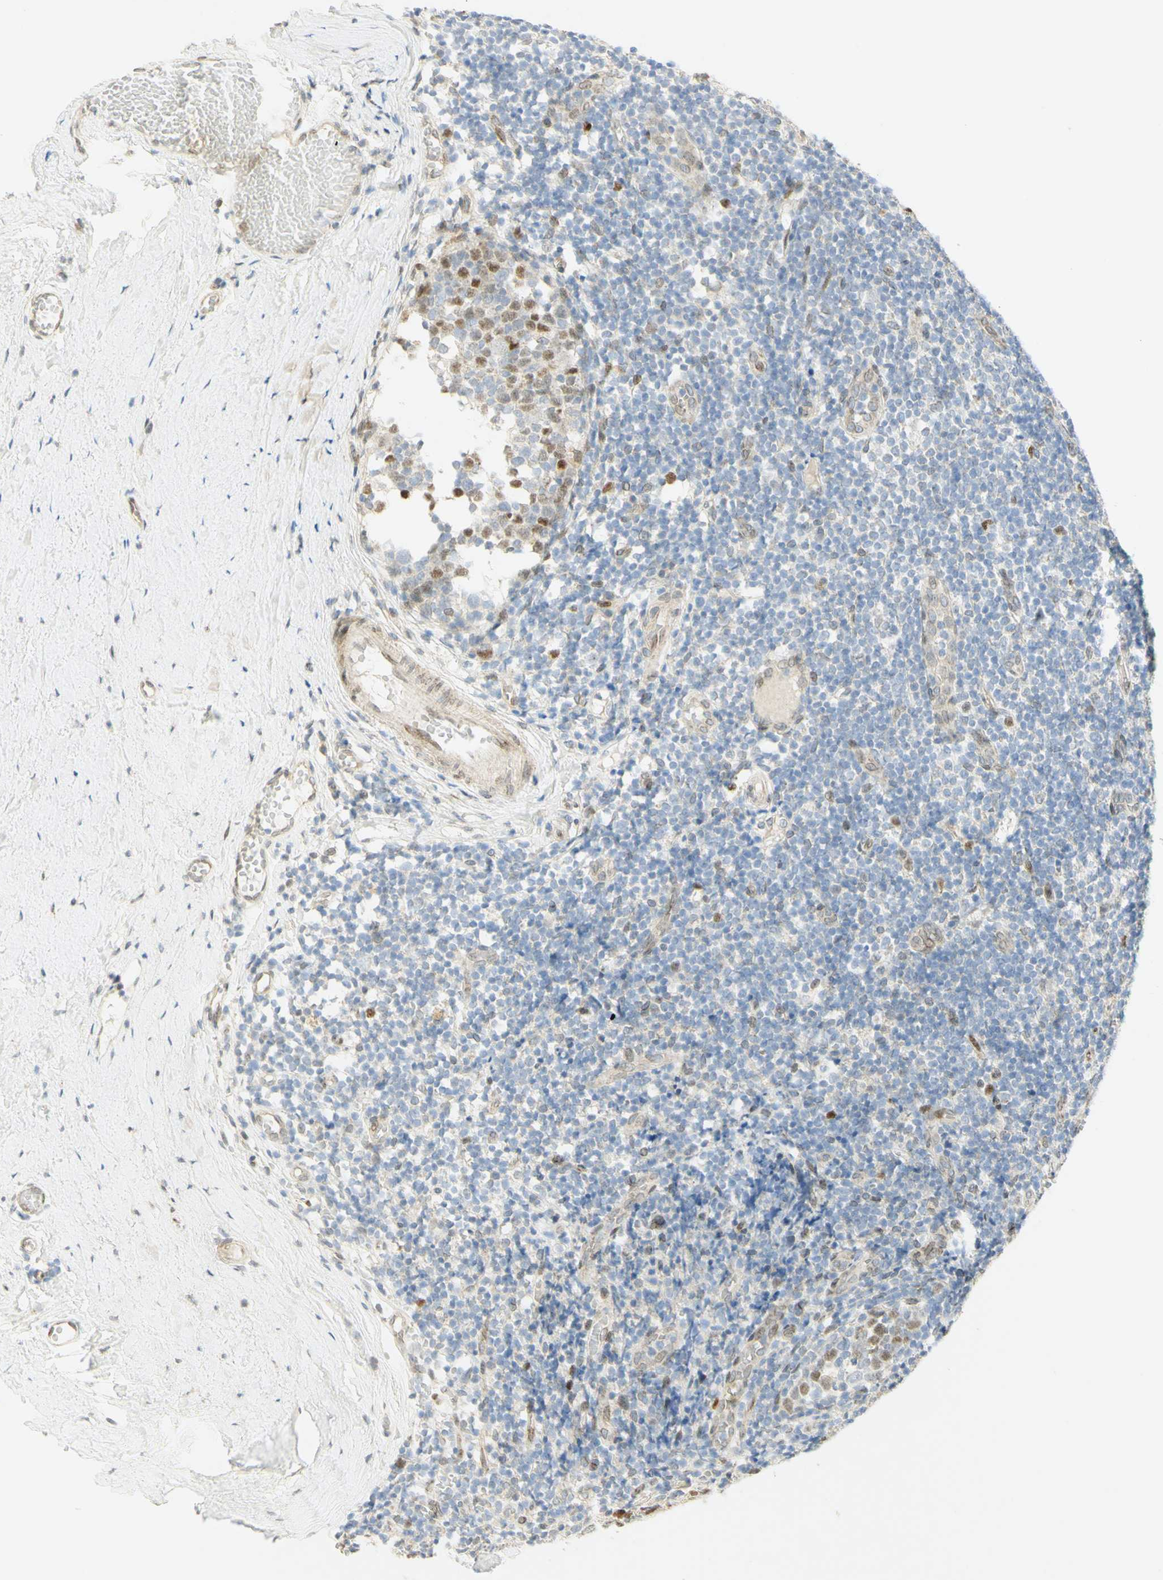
{"staining": {"intensity": "strong", "quantity": "<25%", "location": "nuclear"}, "tissue": "tonsil", "cell_type": "Germinal center cells", "image_type": "normal", "snomed": [{"axis": "morphology", "description": "Normal tissue, NOS"}, {"axis": "topography", "description": "Tonsil"}], "caption": "Protein analysis of normal tonsil displays strong nuclear positivity in approximately <25% of germinal center cells.", "gene": "E2F1", "patient": {"sex": "female", "age": 19}}